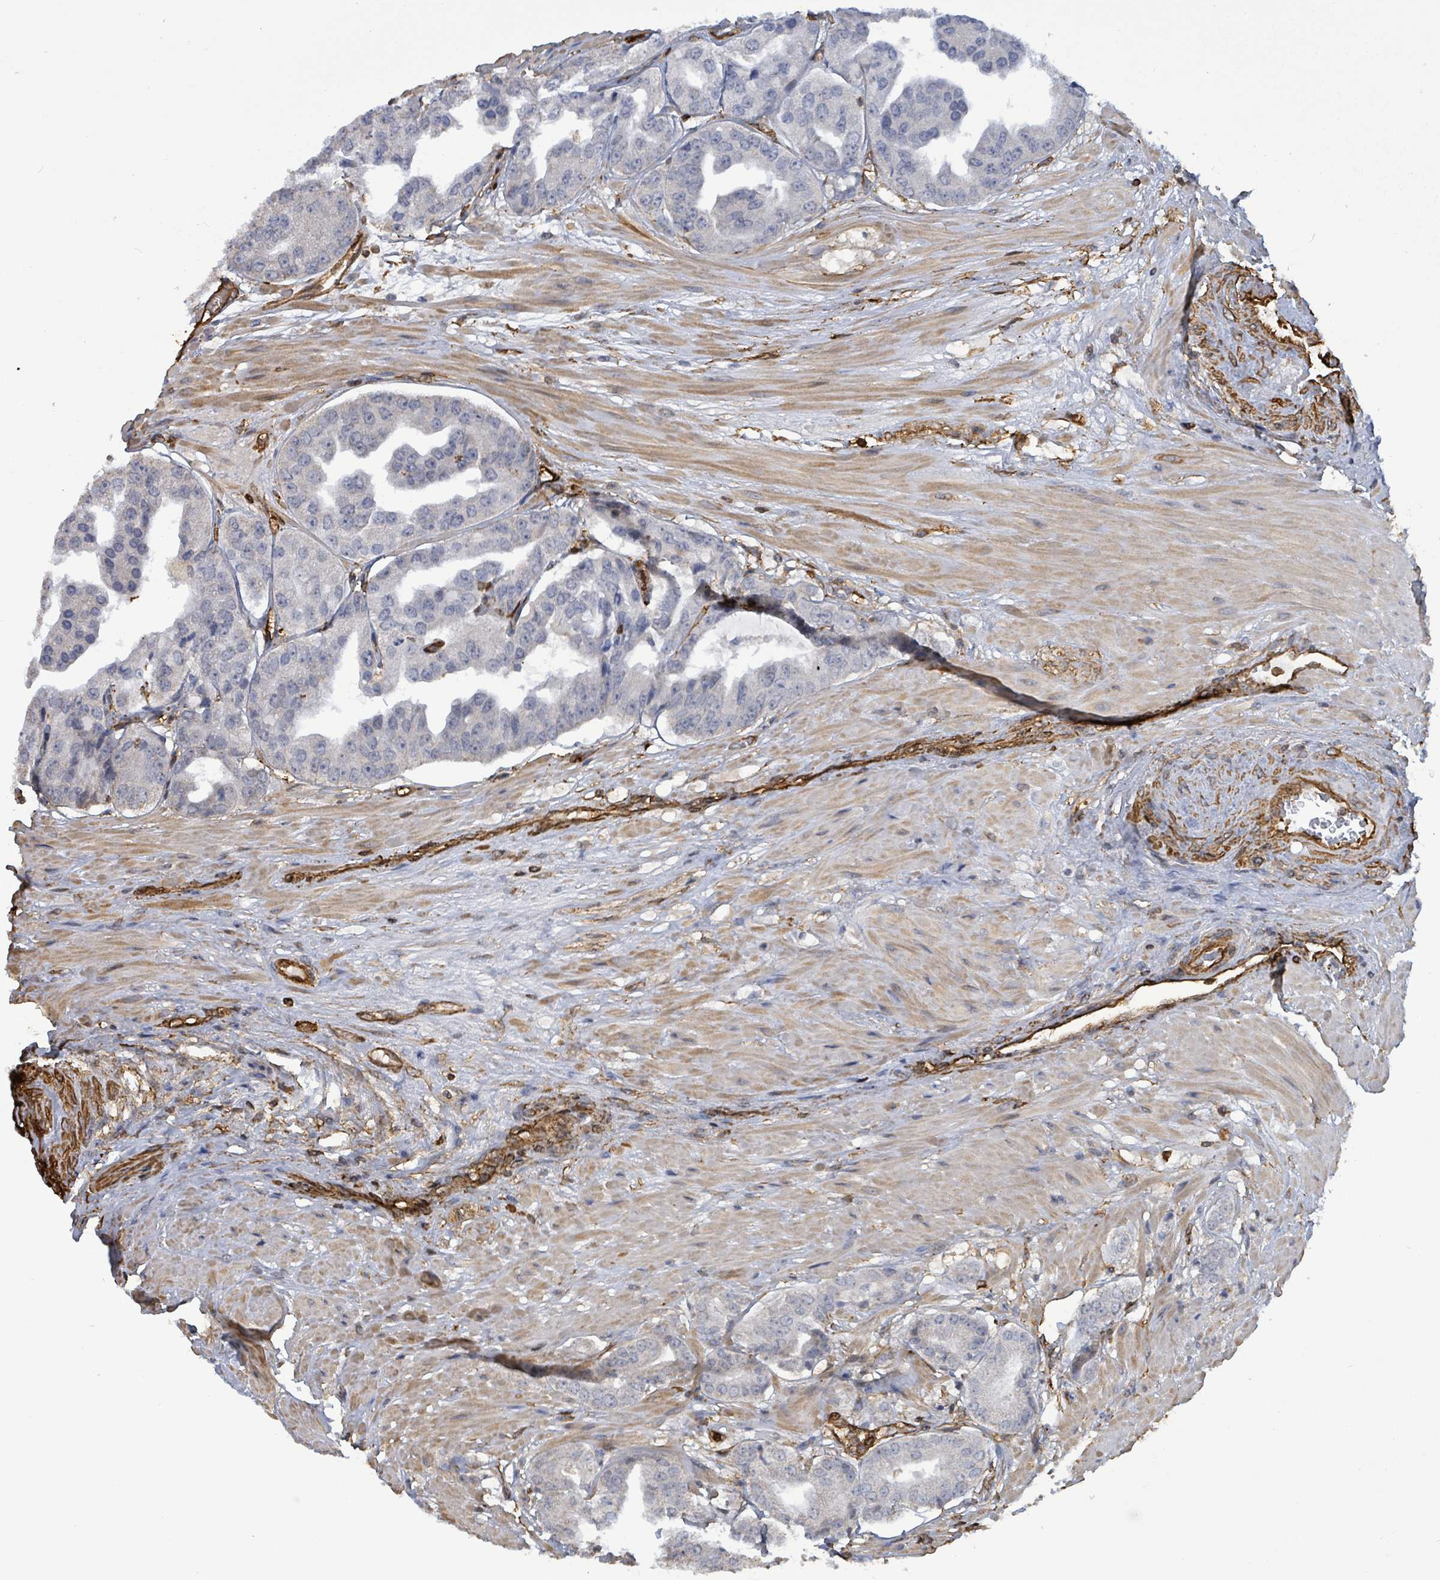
{"staining": {"intensity": "negative", "quantity": "none", "location": "none"}, "tissue": "prostate cancer", "cell_type": "Tumor cells", "image_type": "cancer", "snomed": [{"axis": "morphology", "description": "Adenocarcinoma, High grade"}, {"axis": "topography", "description": "Prostate"}], "caption": "High magnification brightfield microscopy of prostate cancer stained with DAB (3,3'-diaminobenzidine) (brown) and counterstained with hematoxylin (blue): tumor cells show no significant staining.", "gene": "PRKRIP1", "patient": {"sex": "male", "age": 63}}